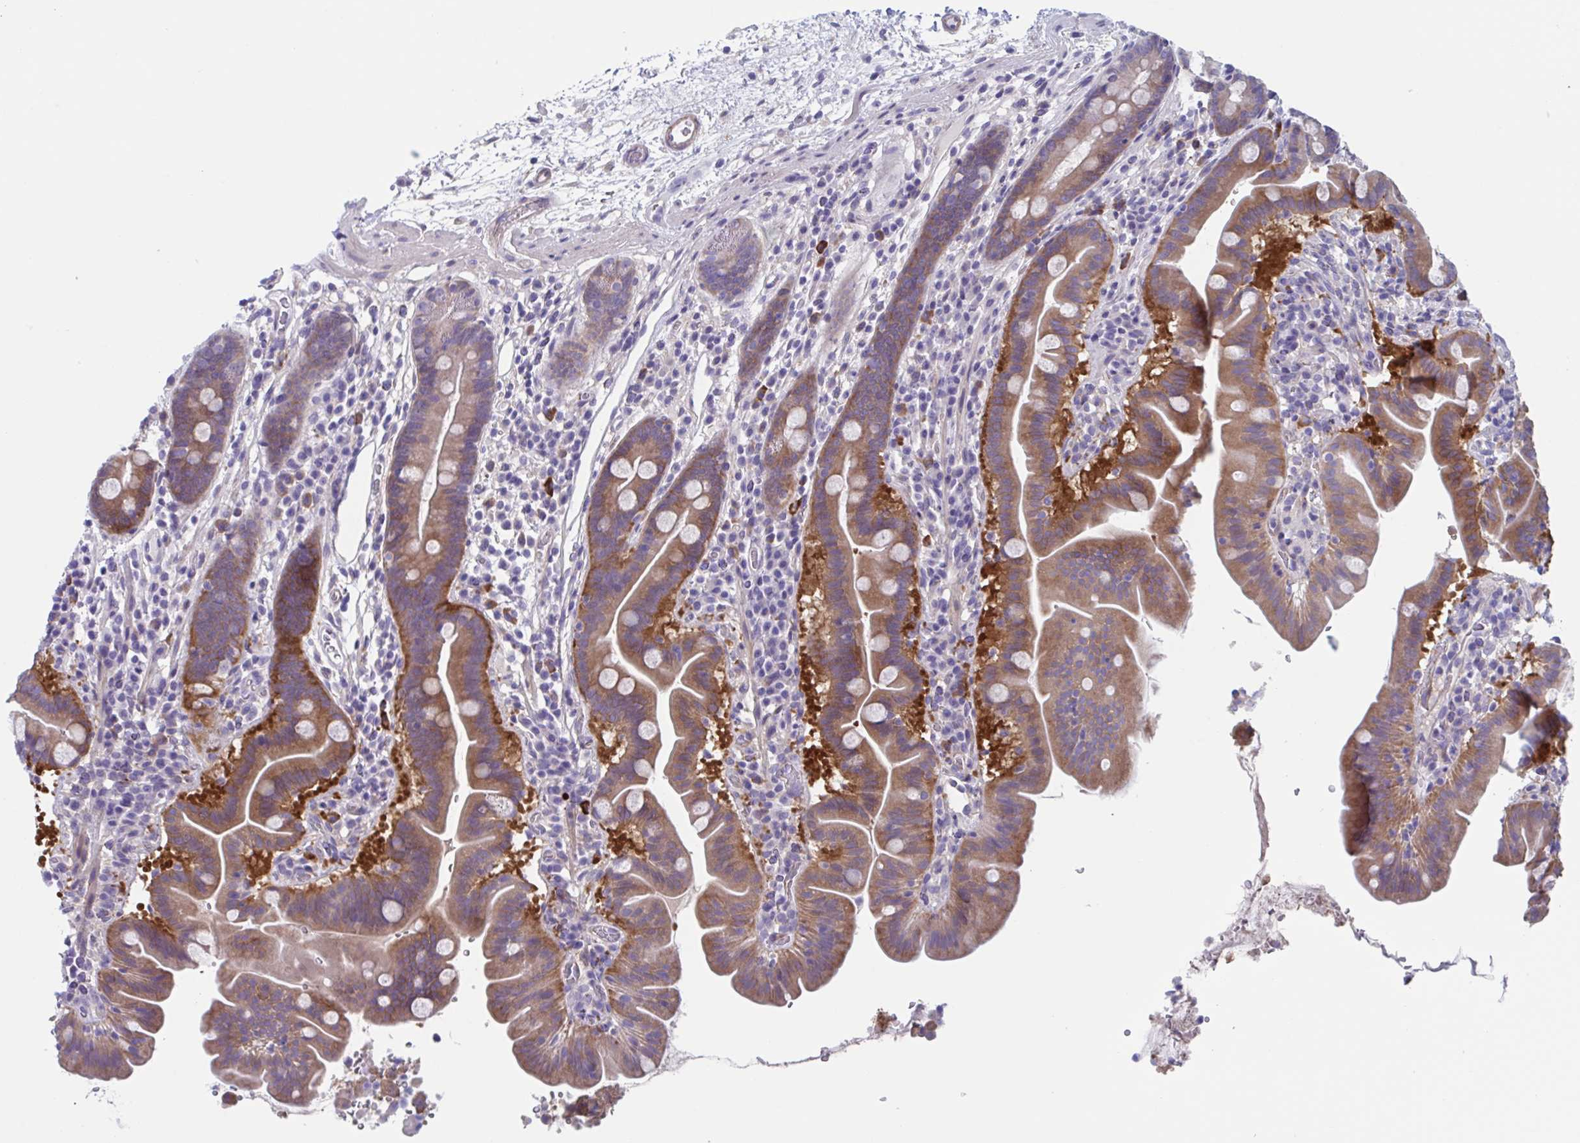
{"staining": {"intensity": "moderate", "quantity": ">75%", "location": "cytoplasmic/membranous"}, "tissue": "small intestine", "cell_type": "Glandular cells", "image_type": "normal", "snomed": [{"axis": "morphology", "description": "Normal tissue, NOS"}, {"axis": "topography", "description": "Small intestine"}], "caption": "Protein positivity by IHC reveals moderate cytoplasmic/membranous staining in approximately >75% of glandular cells in normal small intestine. (IHC, brightfield microscopy, high magnification).", "gene": "LPIN3", "patient": {"sex": "male", "age": 26}}